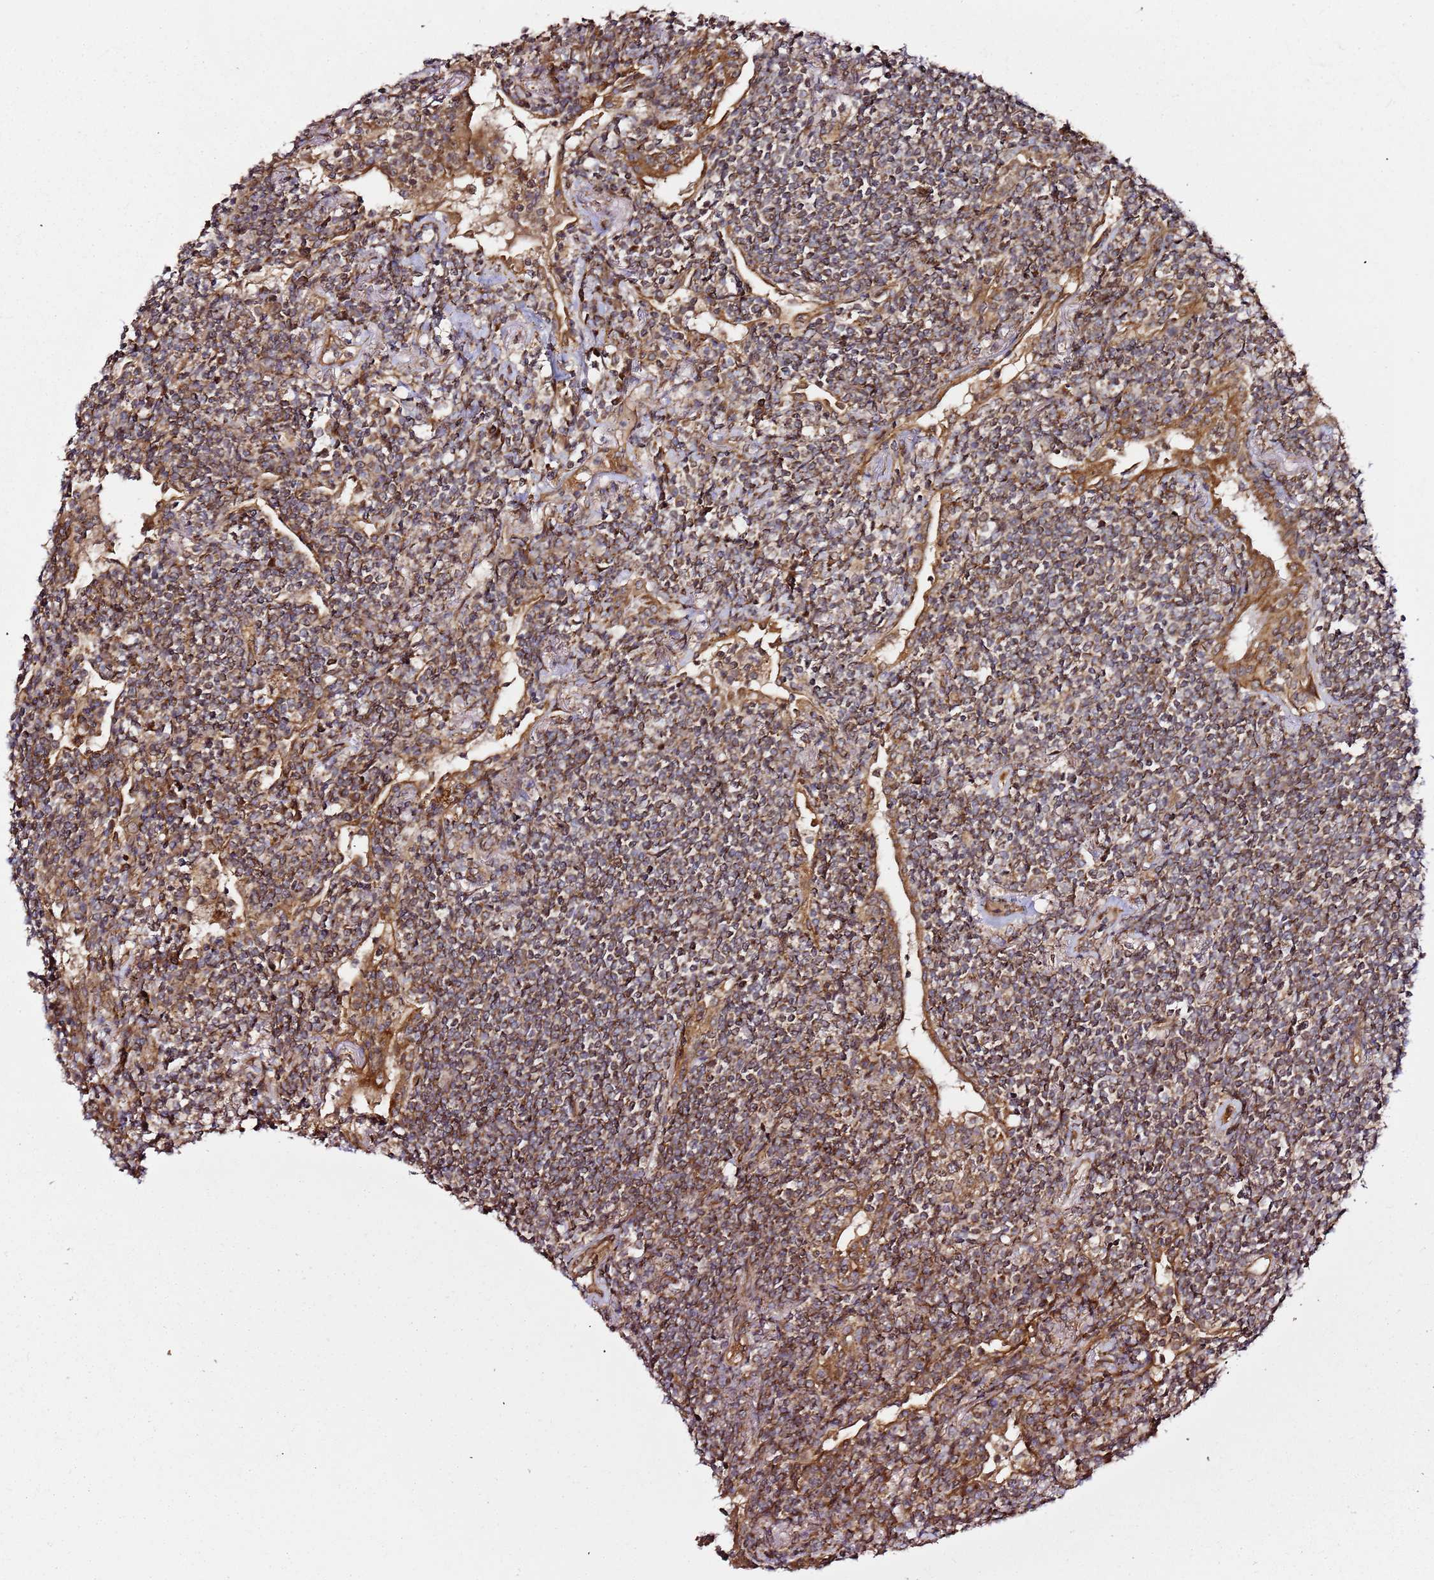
{"staining": {"intensity": "moderate", "quantity": ">75%", "location": "cytoplasmic/membranous"}, "tissue": "lymphoma", "cell_type": "Tumor cells", "image_type": "cancer", "snomed": [{"axis": "morphology", "description": "Malignant lymphoma, non-Hodgkin's type, Low grade"}, {"axis": "topography", "description": "Lung"}], "caption": "Moderate cytoplasmic/membranous positivity is present in approximately >75% of tumor cells in lymphoma.", "gene": "TM2D2", "patient": {"sex": "female", "age": 71}}